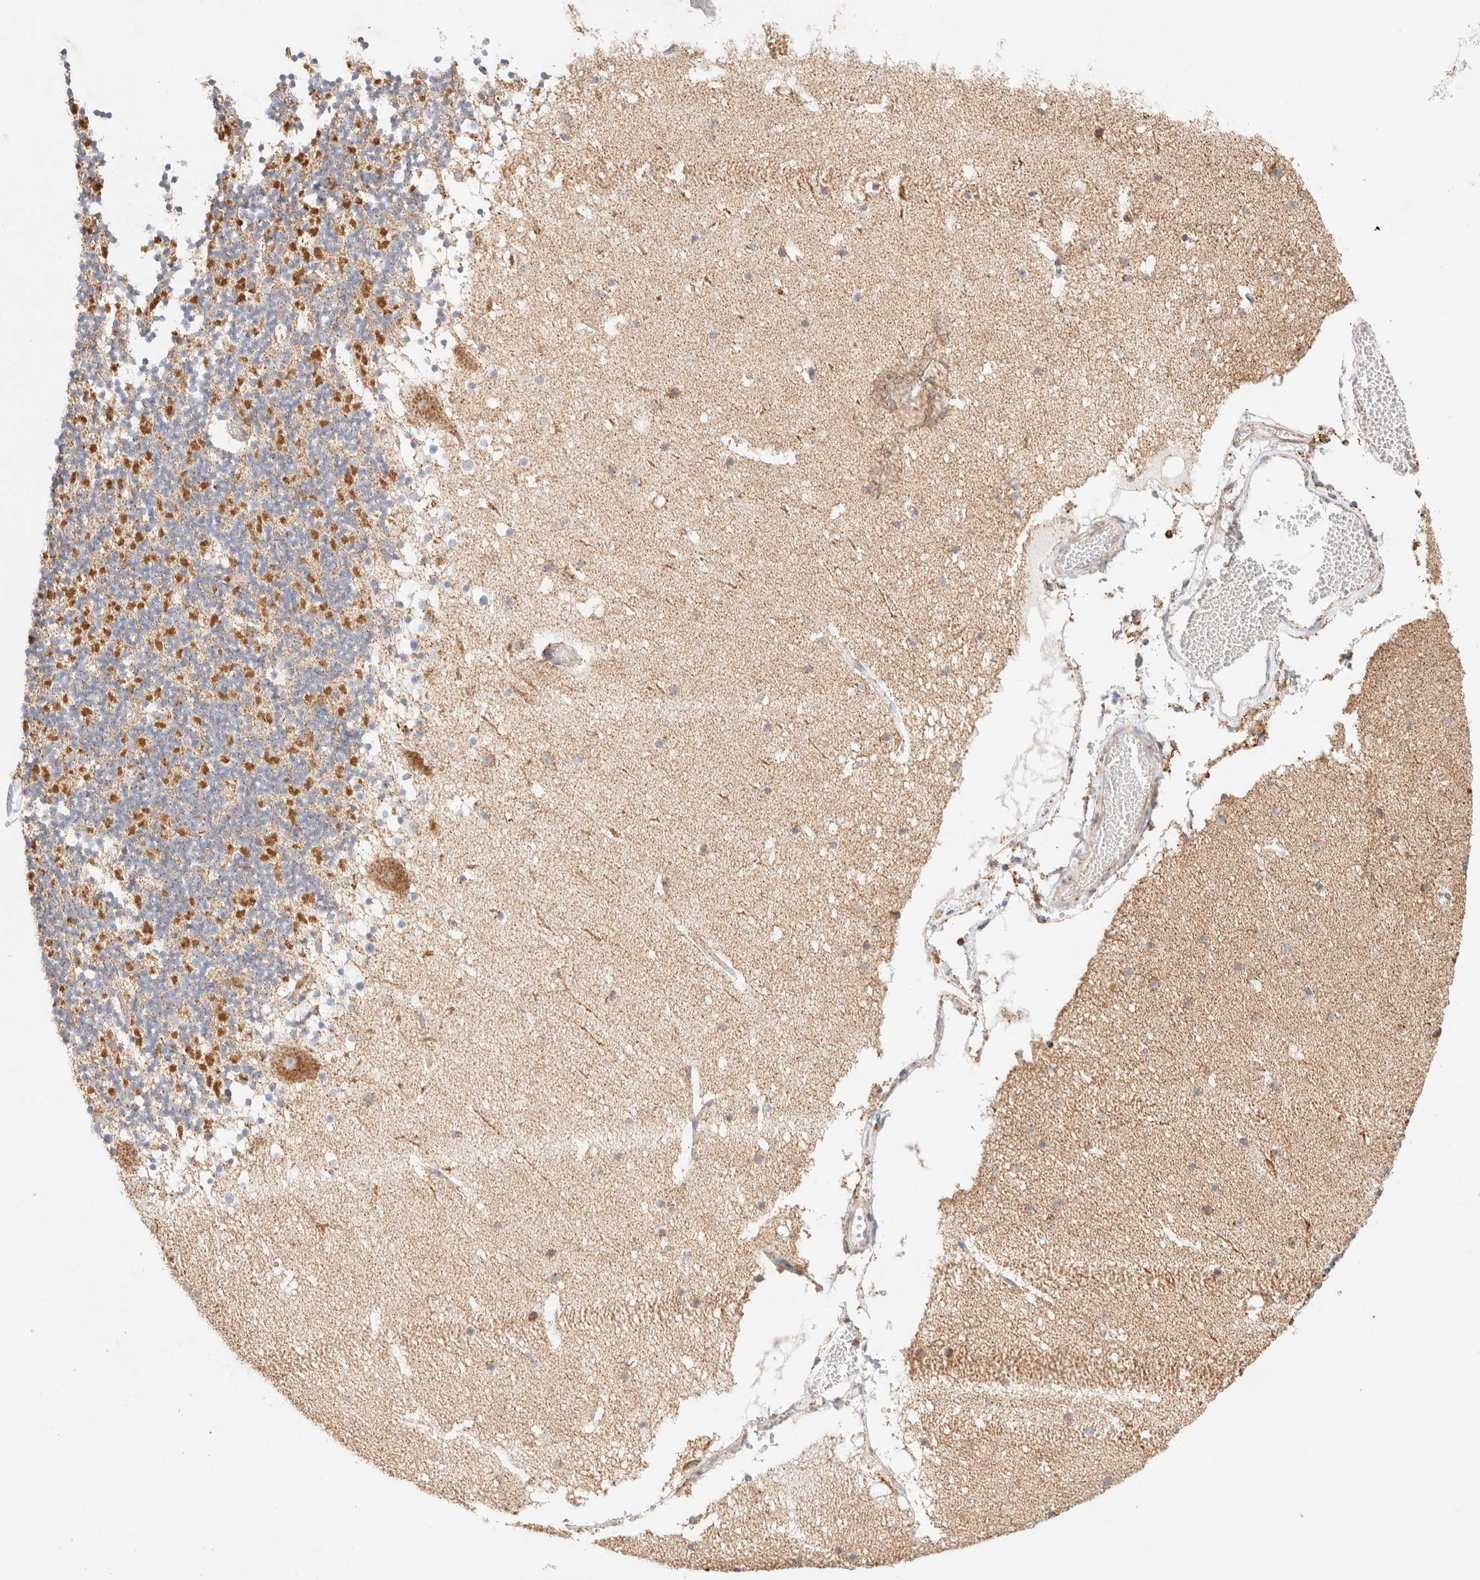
{"staining": {"intensity": "moderate", "quantity": "25%-75%", "location": "cytoplasmic/membranous"}, "tissue": "cerebellum", "cell_type": "Cells in granular layer", "image_type": "normal", "snomed": [{"axis": "morphology", "description": "Normal tissue, NOS"}, {"axis": "topography", "description": "Cerebellum"}], "caption": "Protein positivity by immunohistochemistry exhibits moderate cytoplasmic/membranous staining in about 25%-75% of cells in granular layer in unremarkable cerebellum. Nuclei are stained in blue.", "gene": "PHB2", "patient": {"sex": "male", "age": 57}}